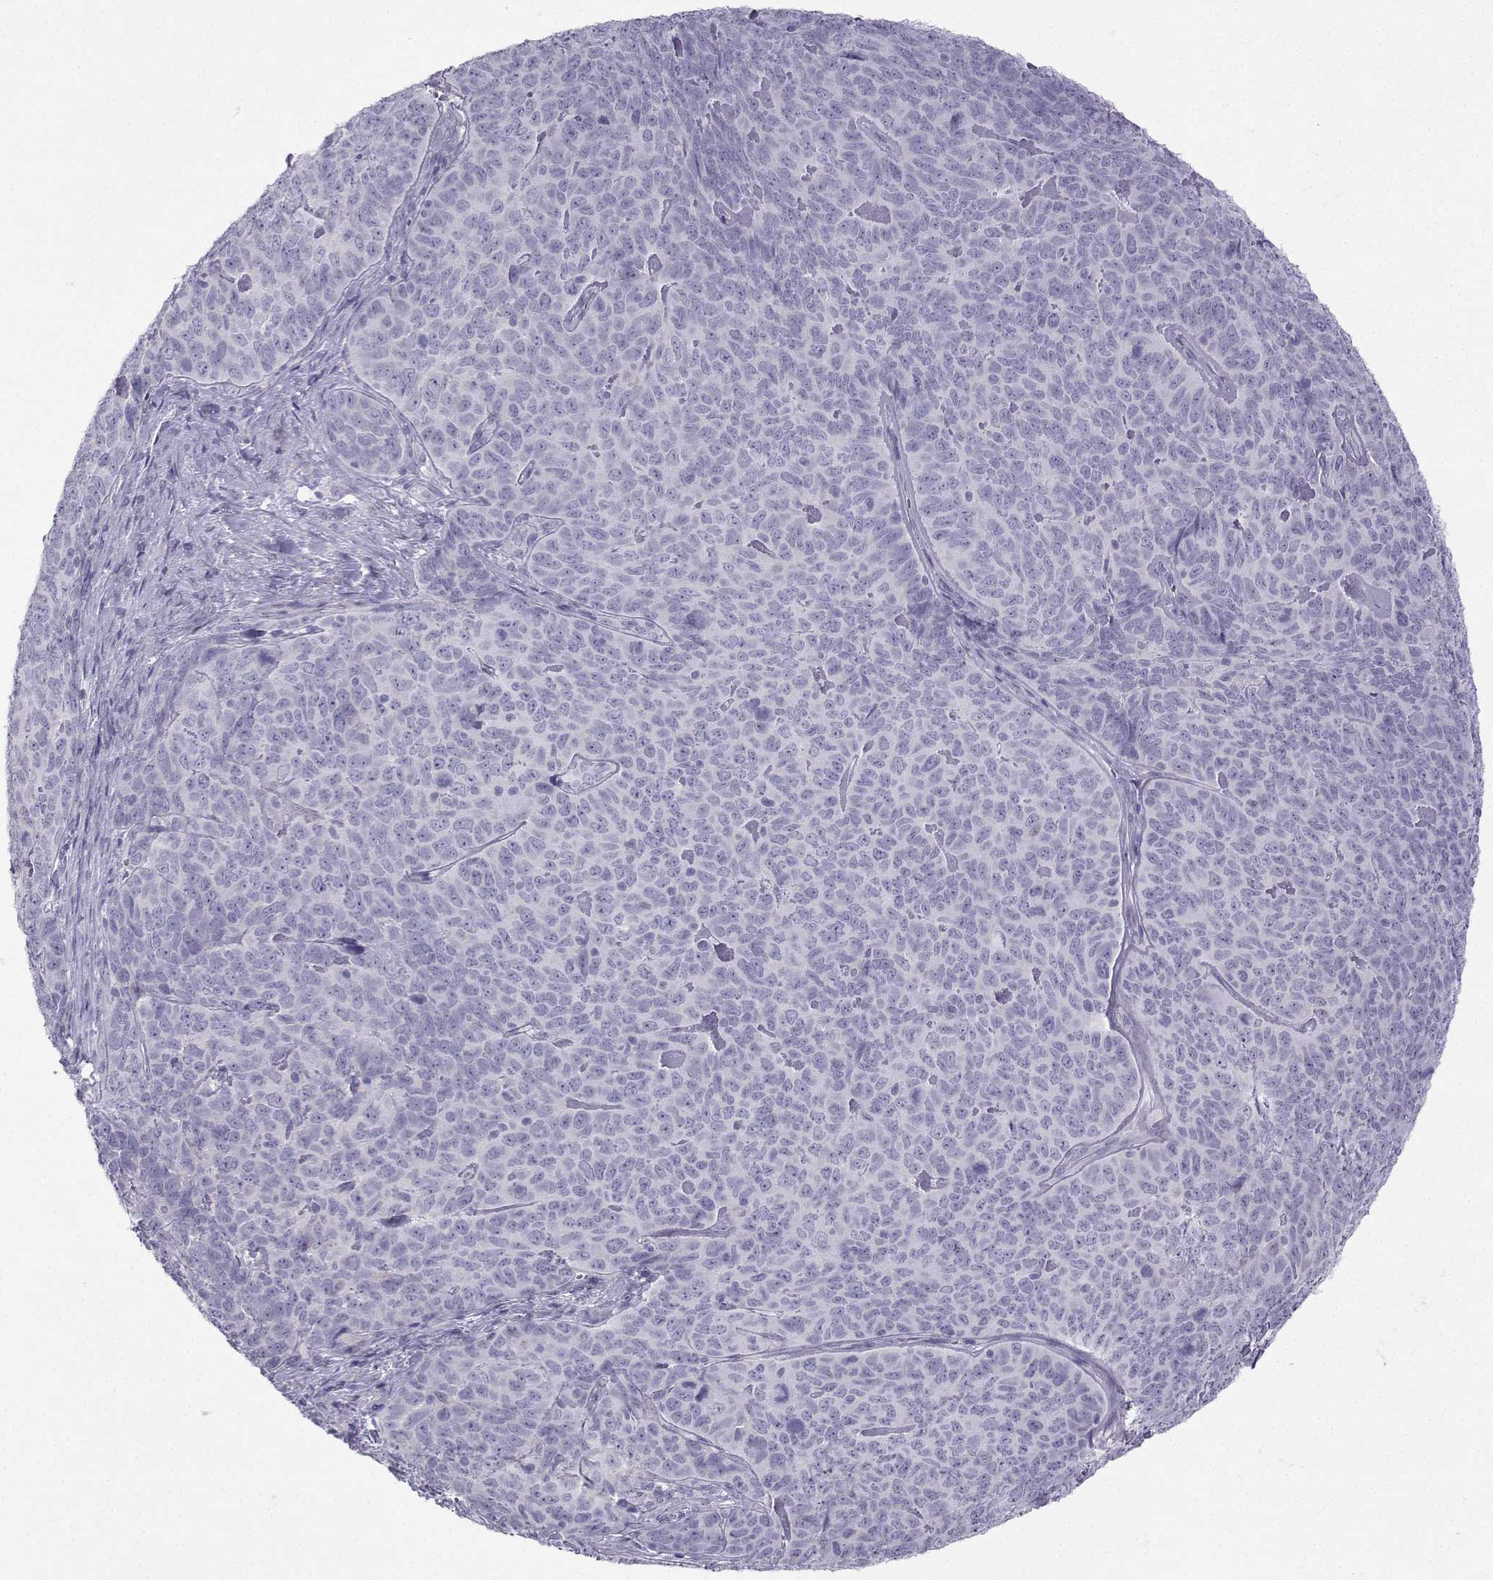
{"staining": {"intensity": "negative", "quantity": "none", "location": "none"}, "tissue": "skin cancer", "cell_type": "Tumor cells", "image_type": "cancer", "snomed": [{"axis": "morphology", "description": "Squamous cell carcinoma, NOS"}, {"axis": "topography", "description": "Skin"}, {"axis": "topography", "description": "Anal"}], "caption": "A high-resolution histopathology image shows immunohistochemistry staining of skin cancer, which demonstrates no significant expression in tumor cells.", "gene": "FBXO24", "patient": {"sex": "female", "age": 51}}